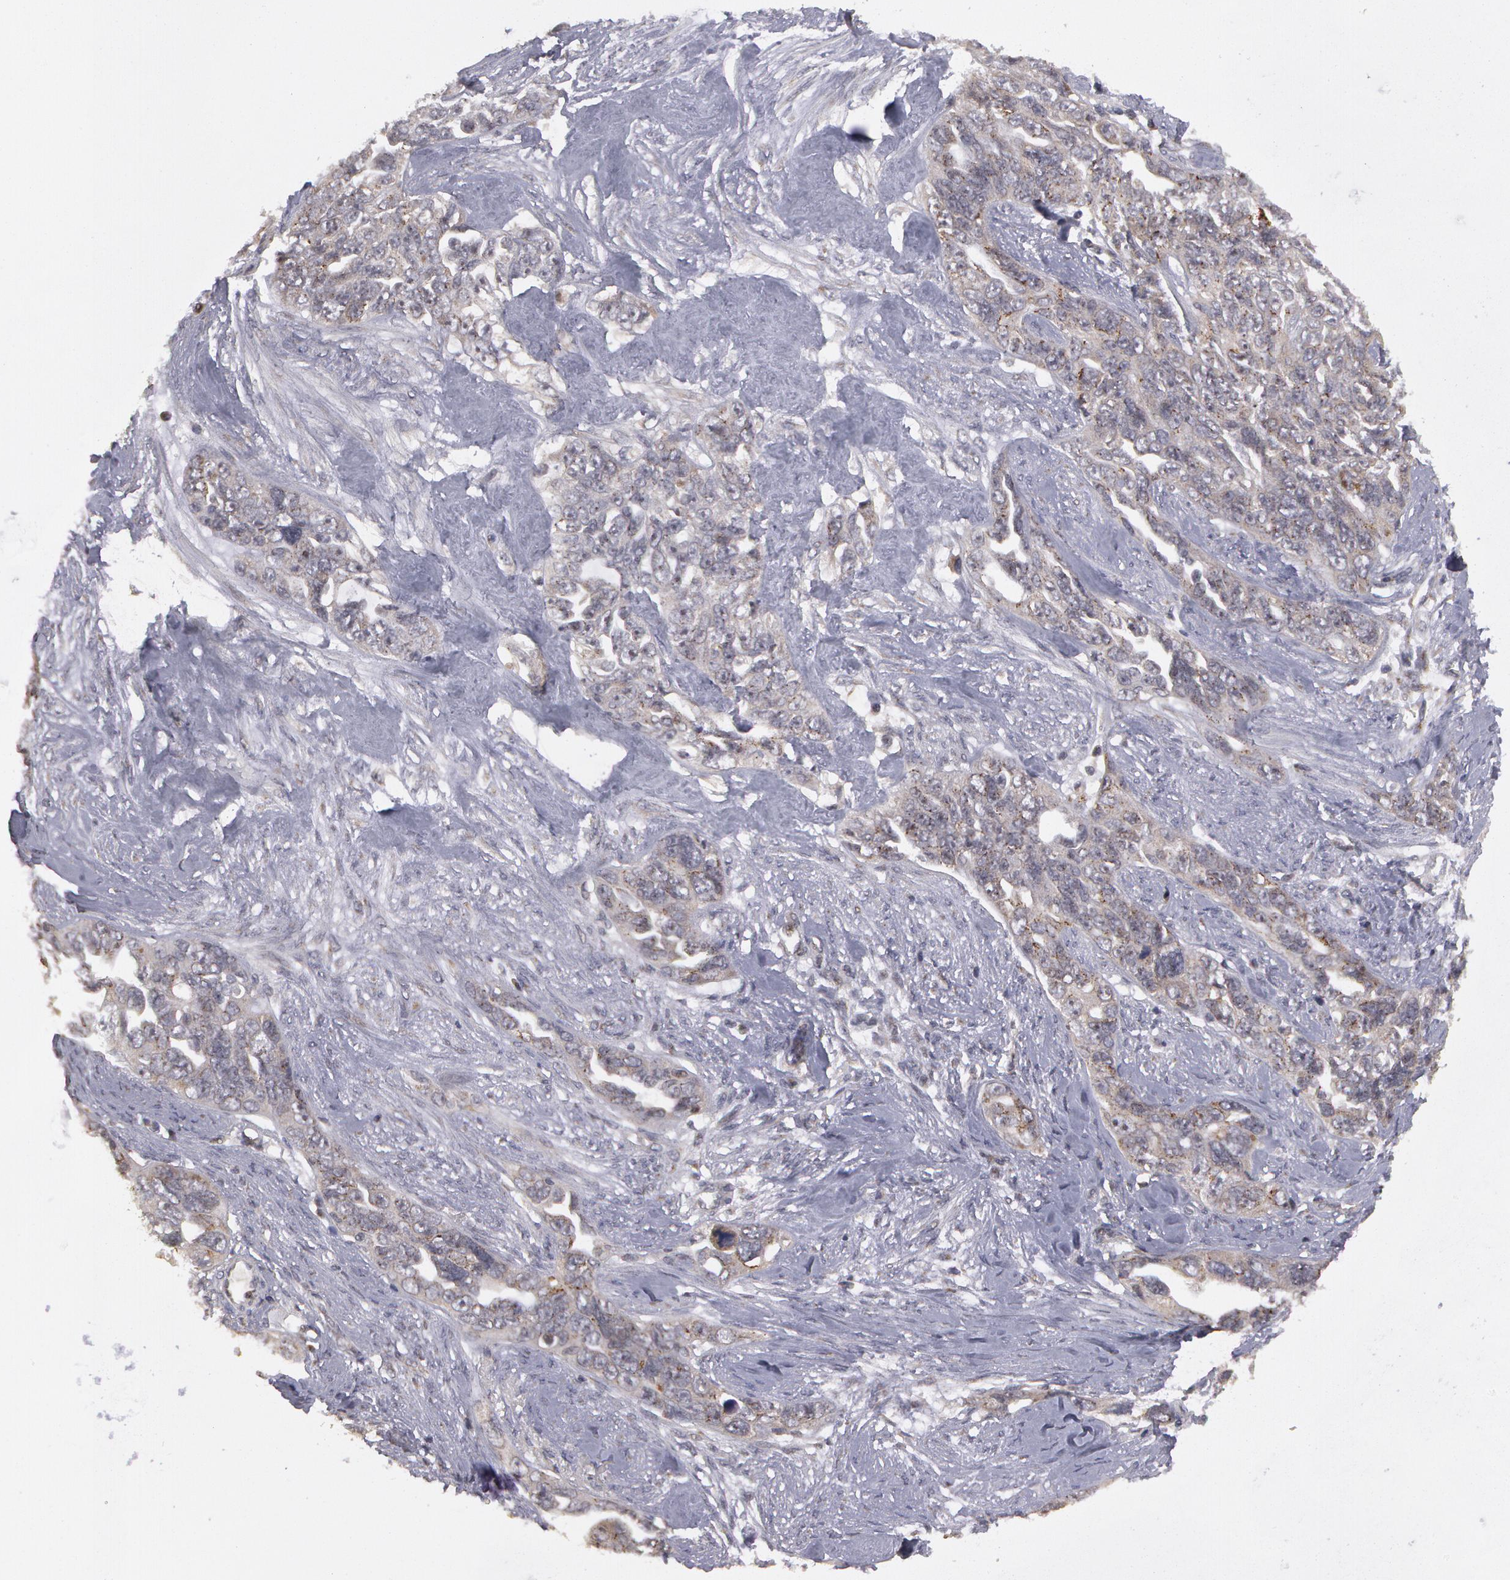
{"staining": {"intensity": "negative", "quantity": "none", "location": "none"}, "tissue": "ovarian cancer", "cell_type": "Tumor cells", "image_type": "cancer", "snomed": [{"axis": "morphology", "description": "Cystadenocarcinoma, serous, NOS"}, {"axis": "topography", "description": "Ovary"}], "caption": "Immunohistochemistry of human ovarian serous cystadenocarcinoma demonstrates no expression in tumor cells.", "gene": "STX5", "patient": {"sex": "female", "age": 63}}